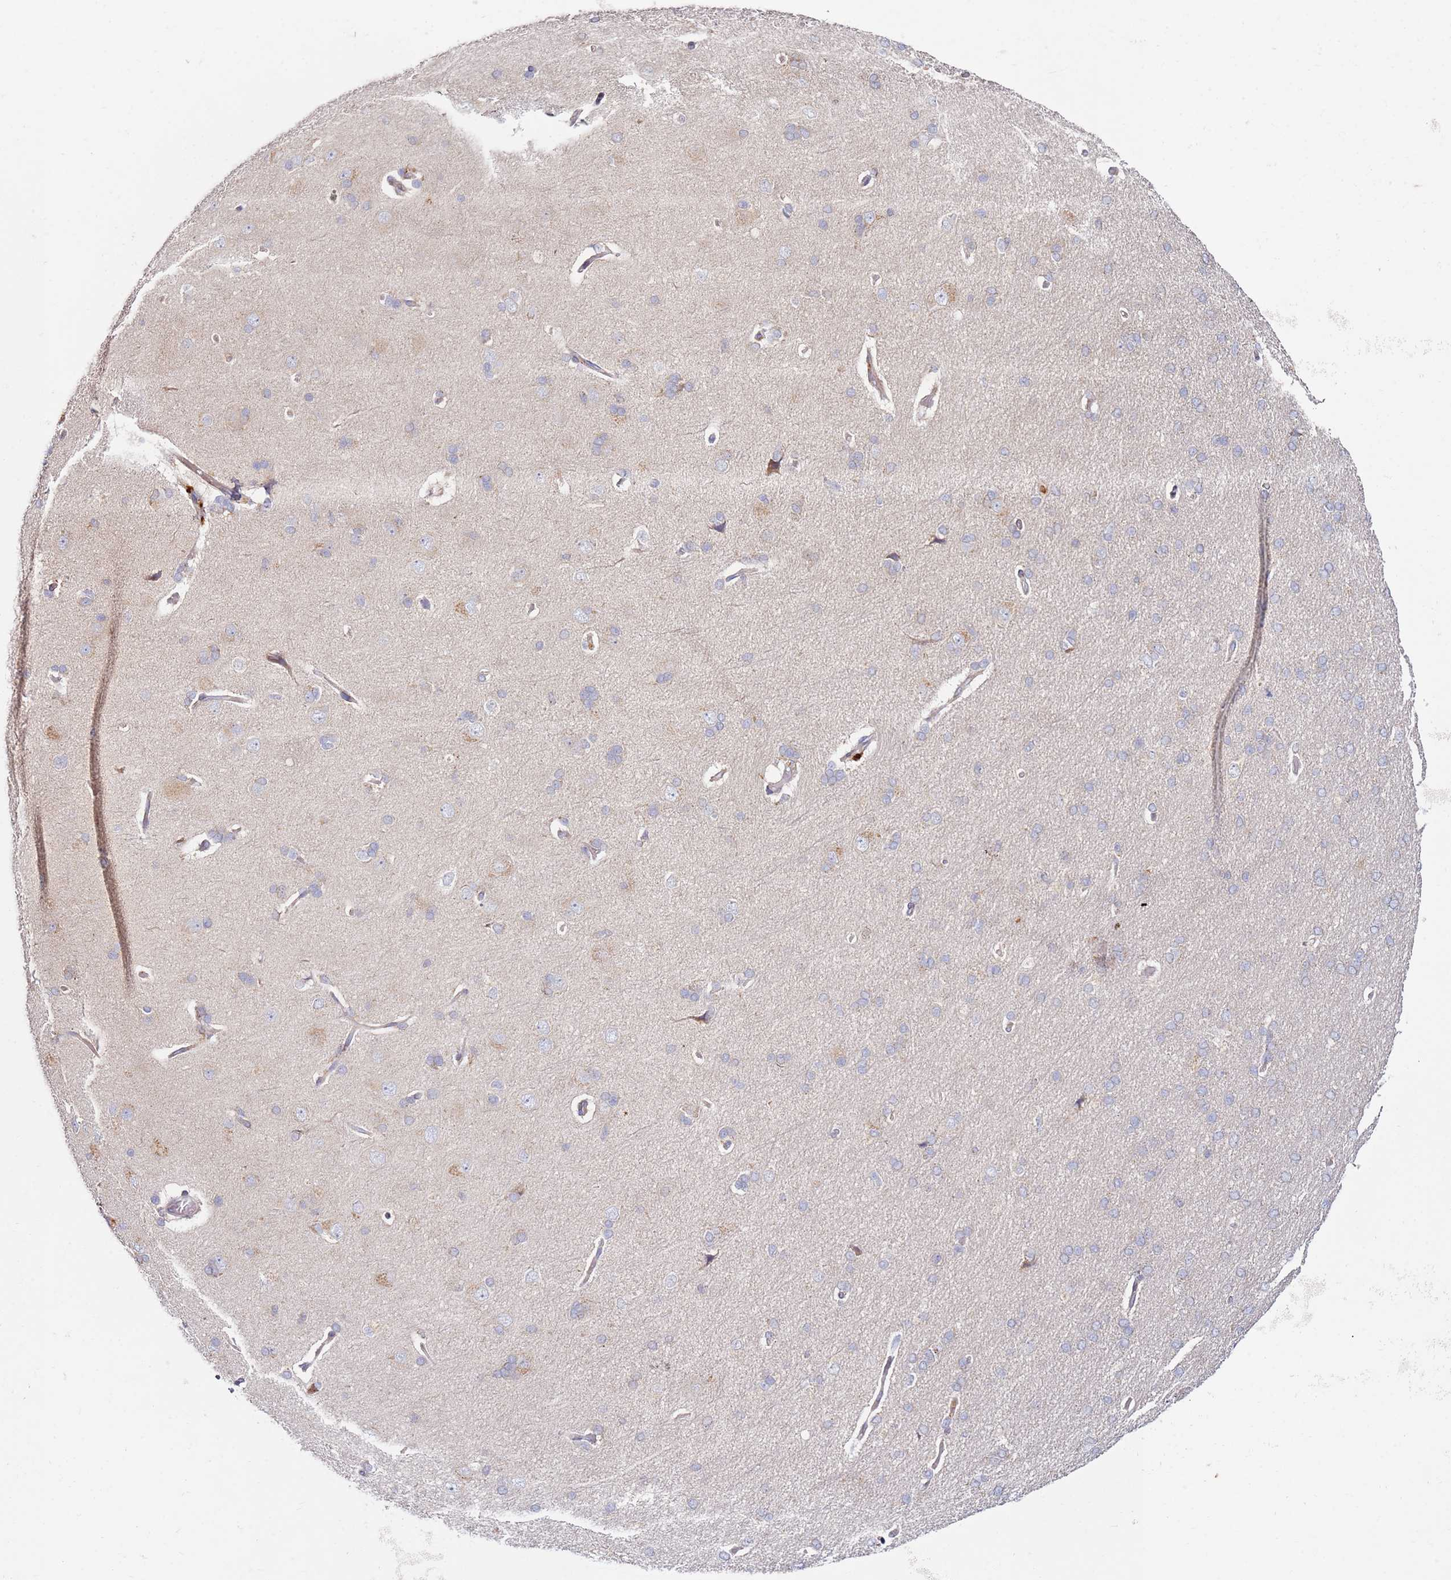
{"staining": {"intensity": "negative", "quantity": "none", "location": "none"}, "tissue": "cerebral cortex", "cell_type": "Endothelial cells", "image_type": "normal", "snomed": [{"axis": "morphology", "description": "Normal tissue, NOS"}, {"axis": "topography", "description": "Cerebral cortex"}], "caption": "The histopathology image displays no staining of endothelial cells in benign cerebral cortex.", "gene": "CNOT9", "patient": {"sex": "male", "age": 62}}